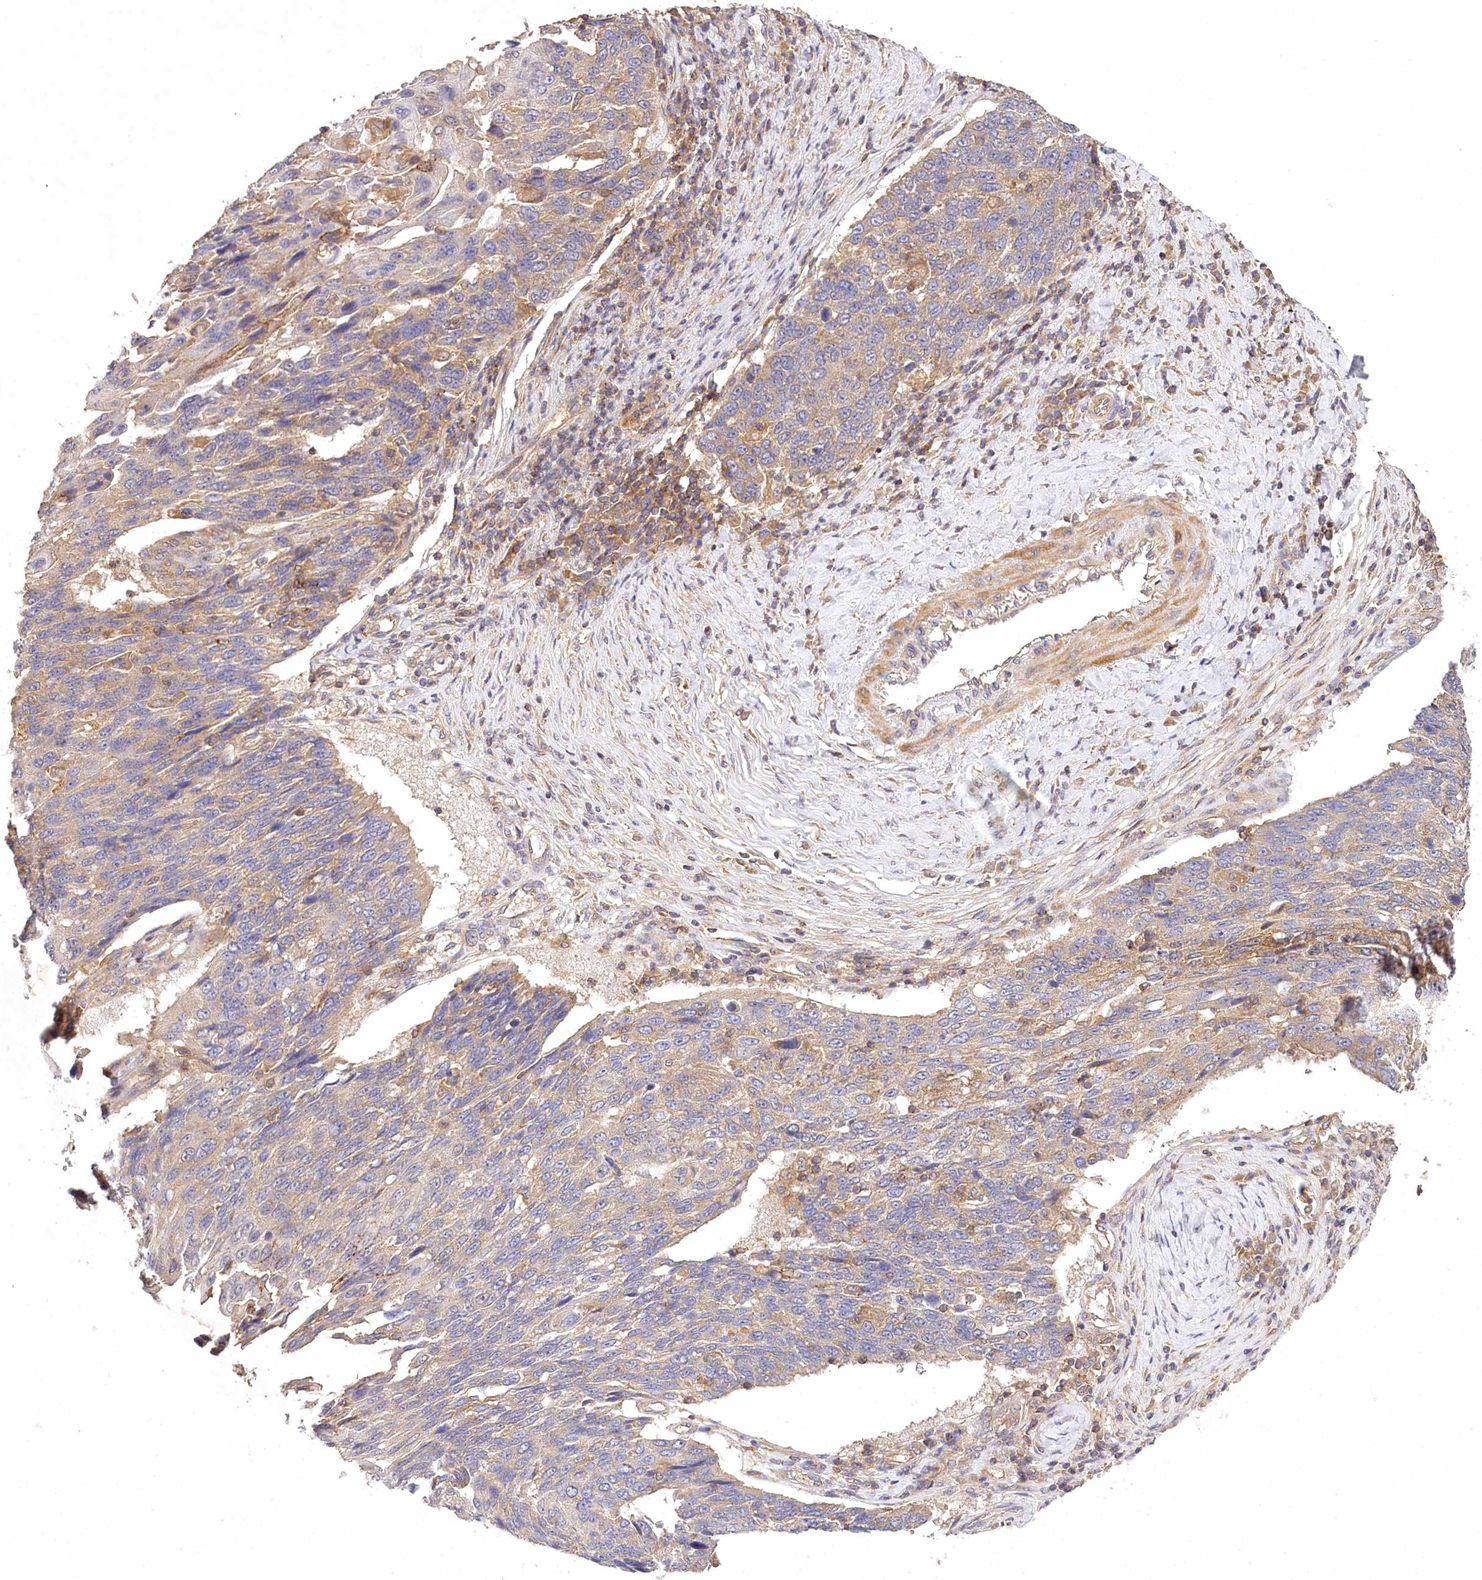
{"staining": {"intensity": "weak", "quantity": ">75%", "location": "cytoplasmic/membranous"}, "tissue": "lung cancer", "cell_type": "Tumor cells", "image_type": "cancer", "snomed": [{"axis": "morphology", "description": "Squamous cell carcinoma, NOS"}, {"axis": "topography", "description": "Lung"}], "caption": "Lung cancer (squamous cell carcinoma) stained for a protein reveals weak cytoplasmic/membranous positivity in tumor cells.", "gene": "LSS", "patient": {"sex": "male", "age": 66}}